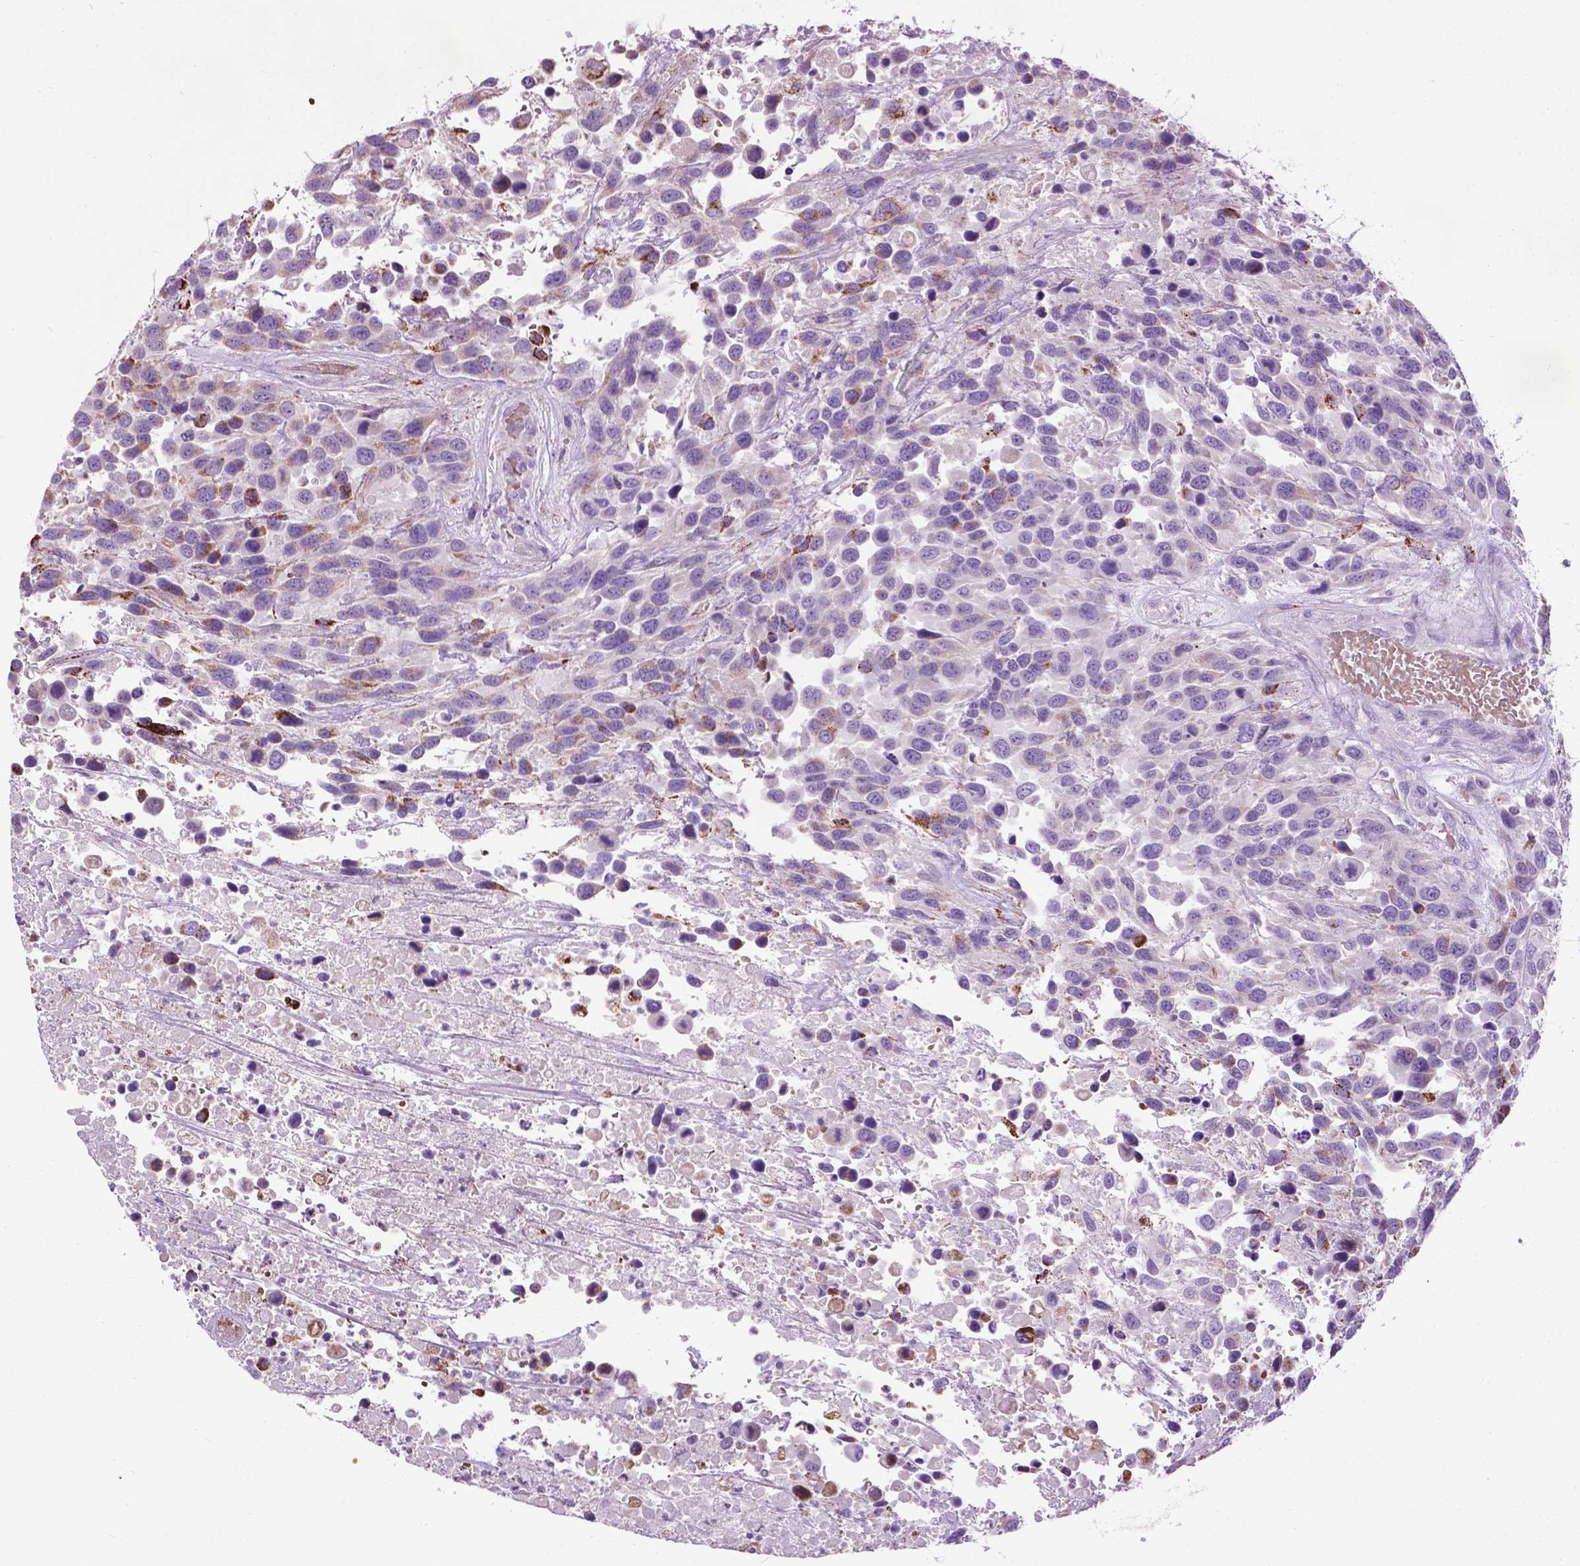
{"staining": {"intensity": "weak", "quantity": "<25%", "location": "cytoplasmic/membranous"}, "tissue": "urothelial cancer", "cell_type": "Tumor cells", "image_type": "cancer", "snomed": [{"axis": "morphology", "description": "Urothelial carcinoma, High grade"}, {"axis": "topography", "description": "Urinary bladder"}], "caption": "A high-resolution histopathology image shows IHC staining of urothelial cancer, which displays no significant staining in tumor cells.", "gene": "TMEM132E", "patient": {"sex": "female", "age": 70}}